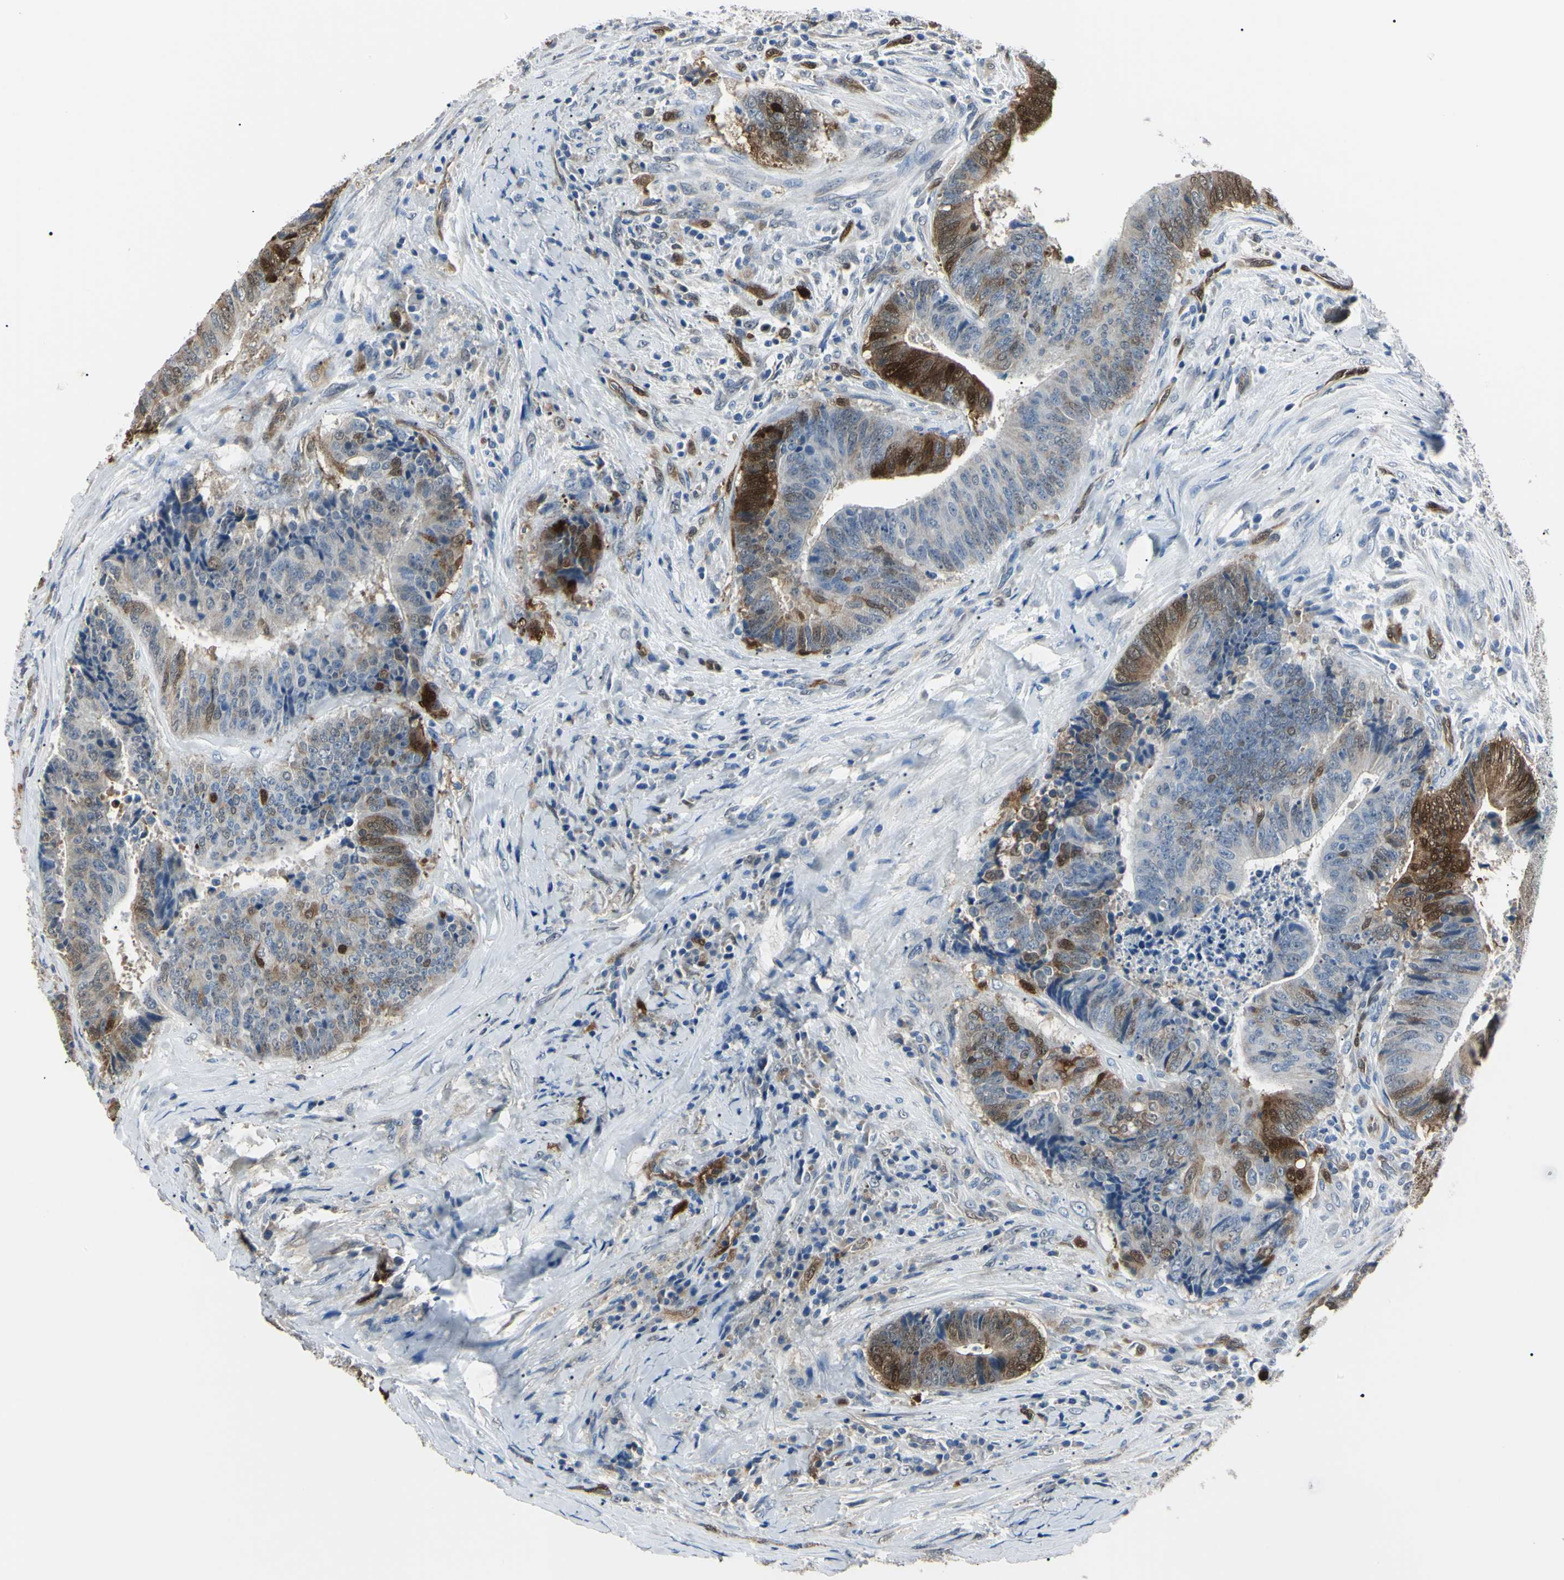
{"staining": {"intensity": "strong", "quantity": "<25%", "location": "cytoplasmic/membranous,nuclear"}, "tissue": "colorectal cancer", "cell_type": "Tumor cells", "image_type": "cancer", "snomed": [{"axis": "morphology", "description": "Adenocarcinoma, NOS"}, {"axis": "topography", "description": "Rectum"}], "caption": "Immunohistochemistry (IHC) of human colorectal cancer reveals medium levels of strong cytoplasmic/membranous and nuclear expression in about <25% of tumor cells.", "gene": "AKR1C3", "patient": {"sex": "male", "age": 72}}